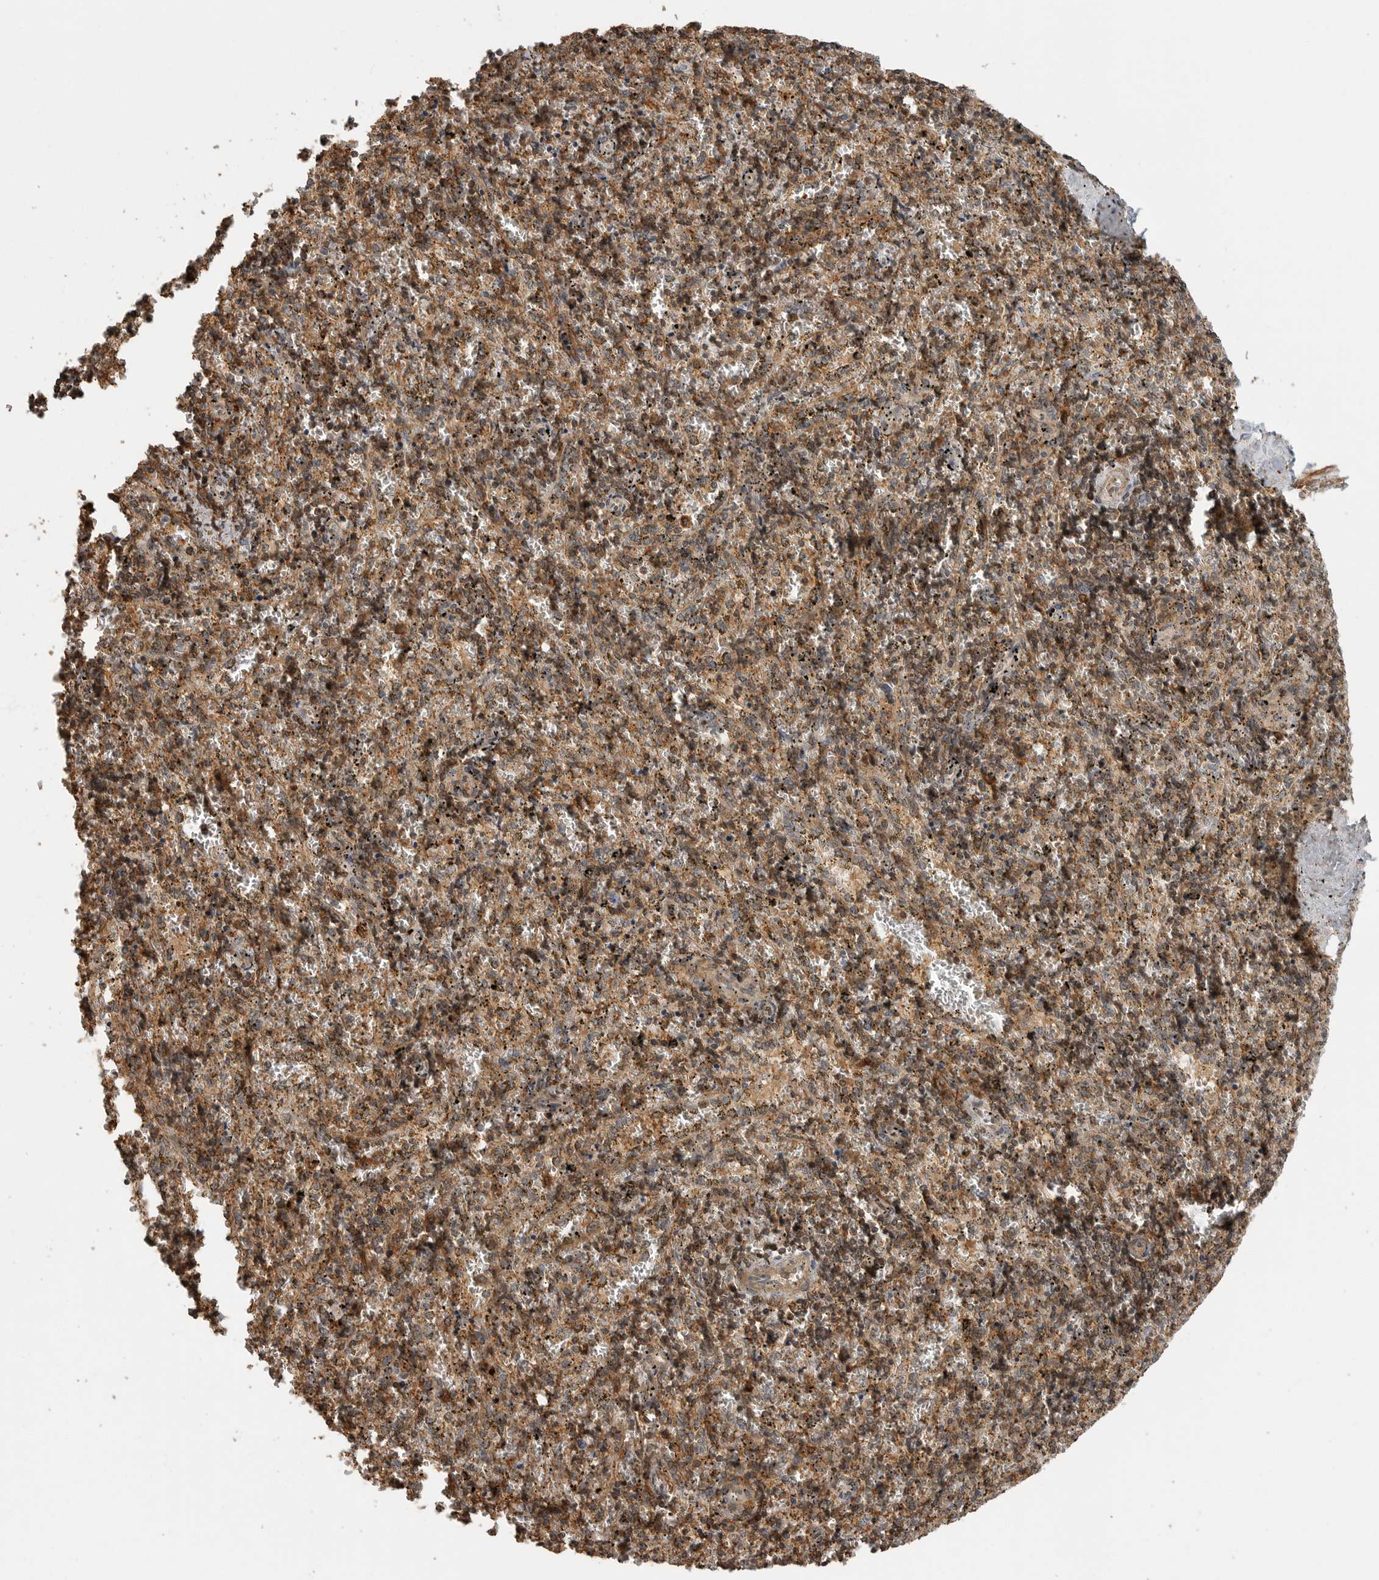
{"staining": {"intensity": "moderate", "quantity": "25%-75%", "location": "cytoplasmic/membranous"}, "tissue": "spleen", "cell_type": "Cells in red pulp", "image_type": "normal", "snomed": [{"axis": "morphology", "description": "Normal tissue, NOS"}, {"axis": "topography", "description": "Spleen"}], "caption": "Unremarkable spleen exhibits moderate cytoplasmic/membranous staining in approximately 25%-75% of cells in red pulp, visualized by immunohistochemistry. The protein is shown in brown color, while the nuclei are stained blue.", "gene": "ERN1", "patient": {"sex": "male", "age": 11}}